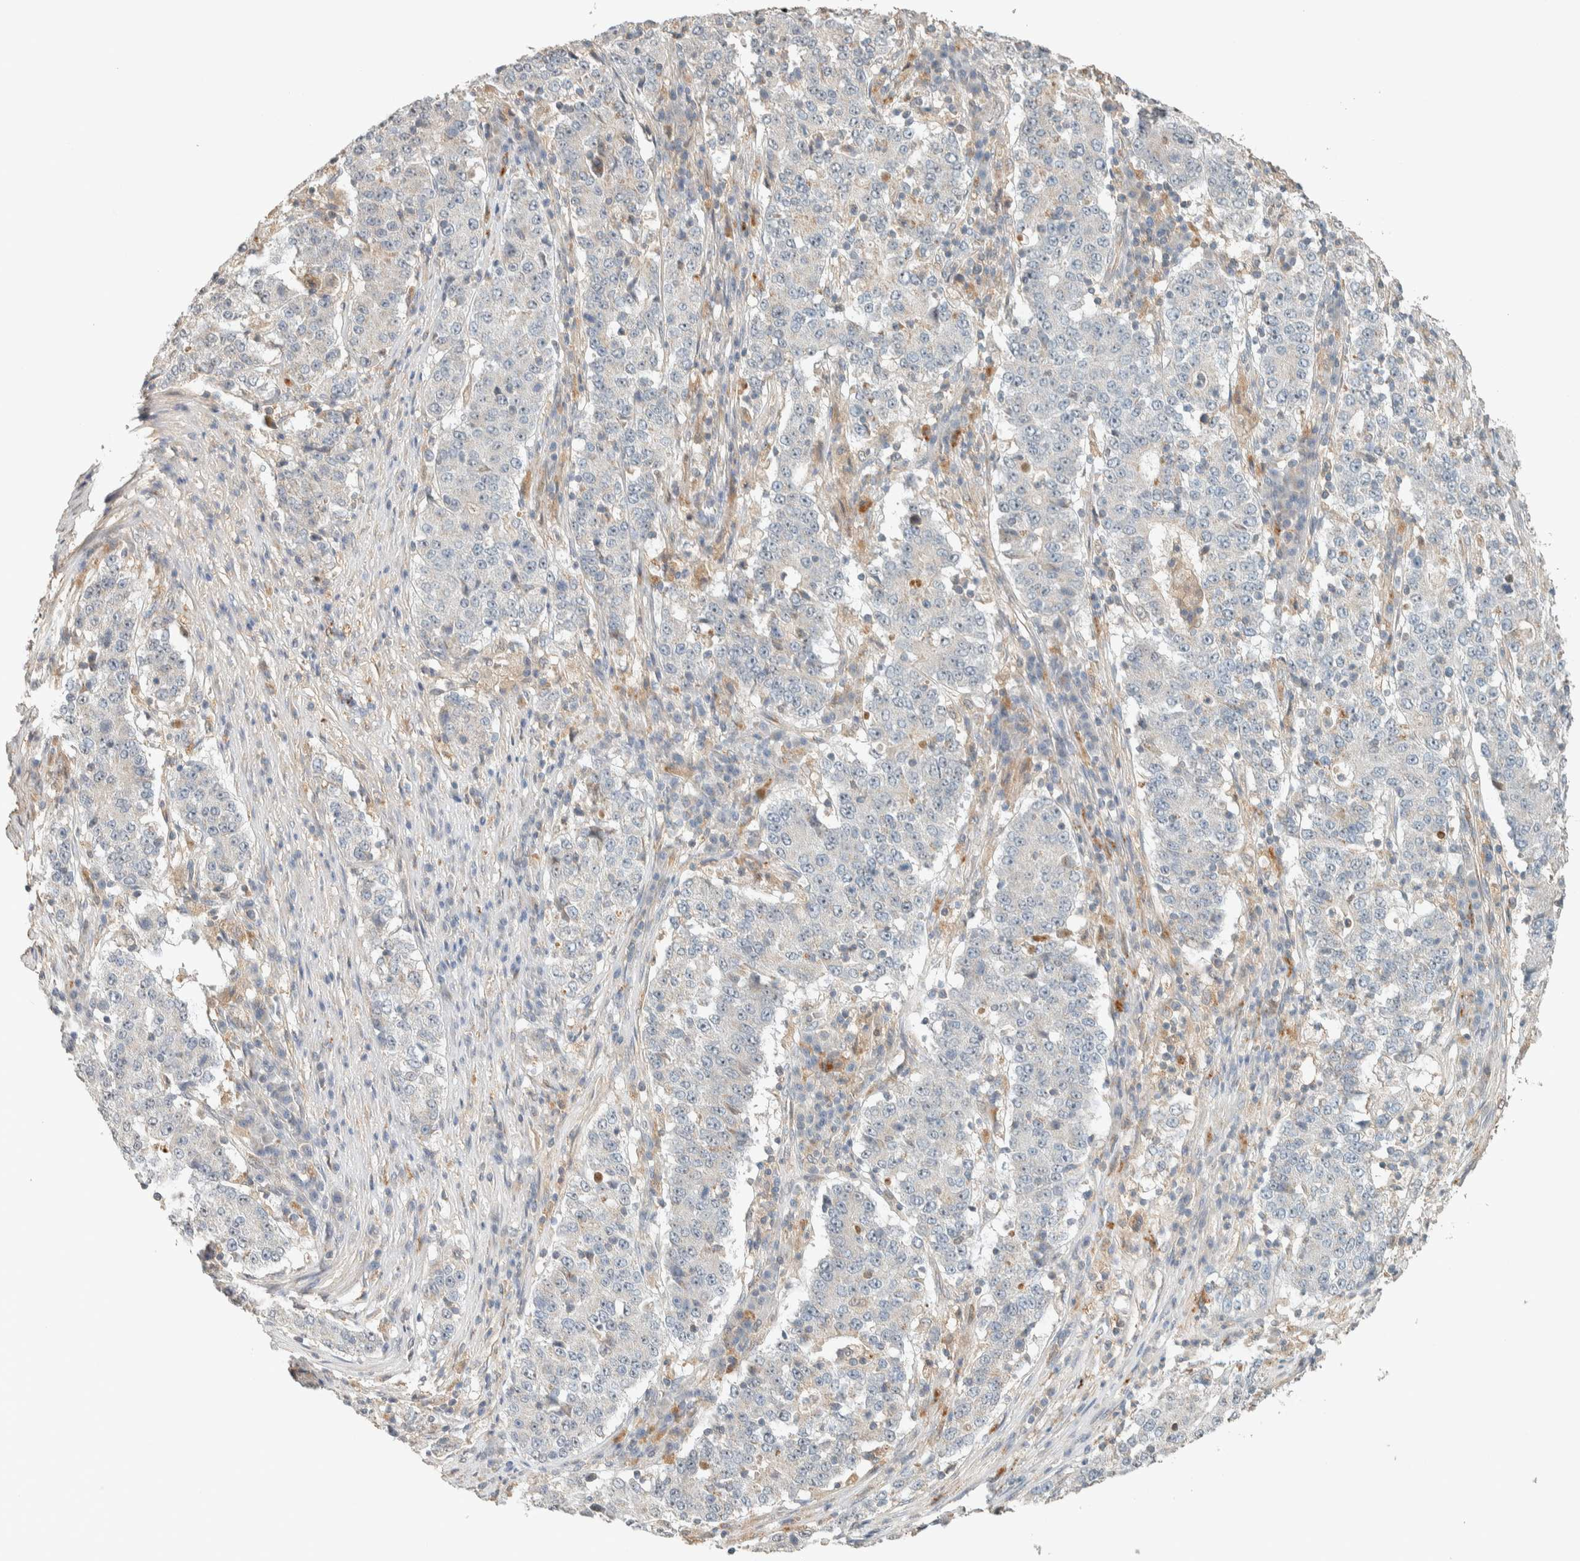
{"staining": {"intensity": "negative", "quantity": "none", "location": "none"}, "tissue": "stomach cancer", "cell_type": "Tumor cells", "image_type": "cancer", "snomed": [{"axis": "morphology", "description": "Adenocarcinoma, NOS"}, {"axis": "topography", "description": "Stomach"}], "caption": "Protein analysis of adenocarcinoma (stomach) shows no significant expression in tumor cells. (DAB immunohistochemistry with hematoxylin counter stain).", "gene": "PDE7B", "patient": {"sex": "male", "age": 59}}